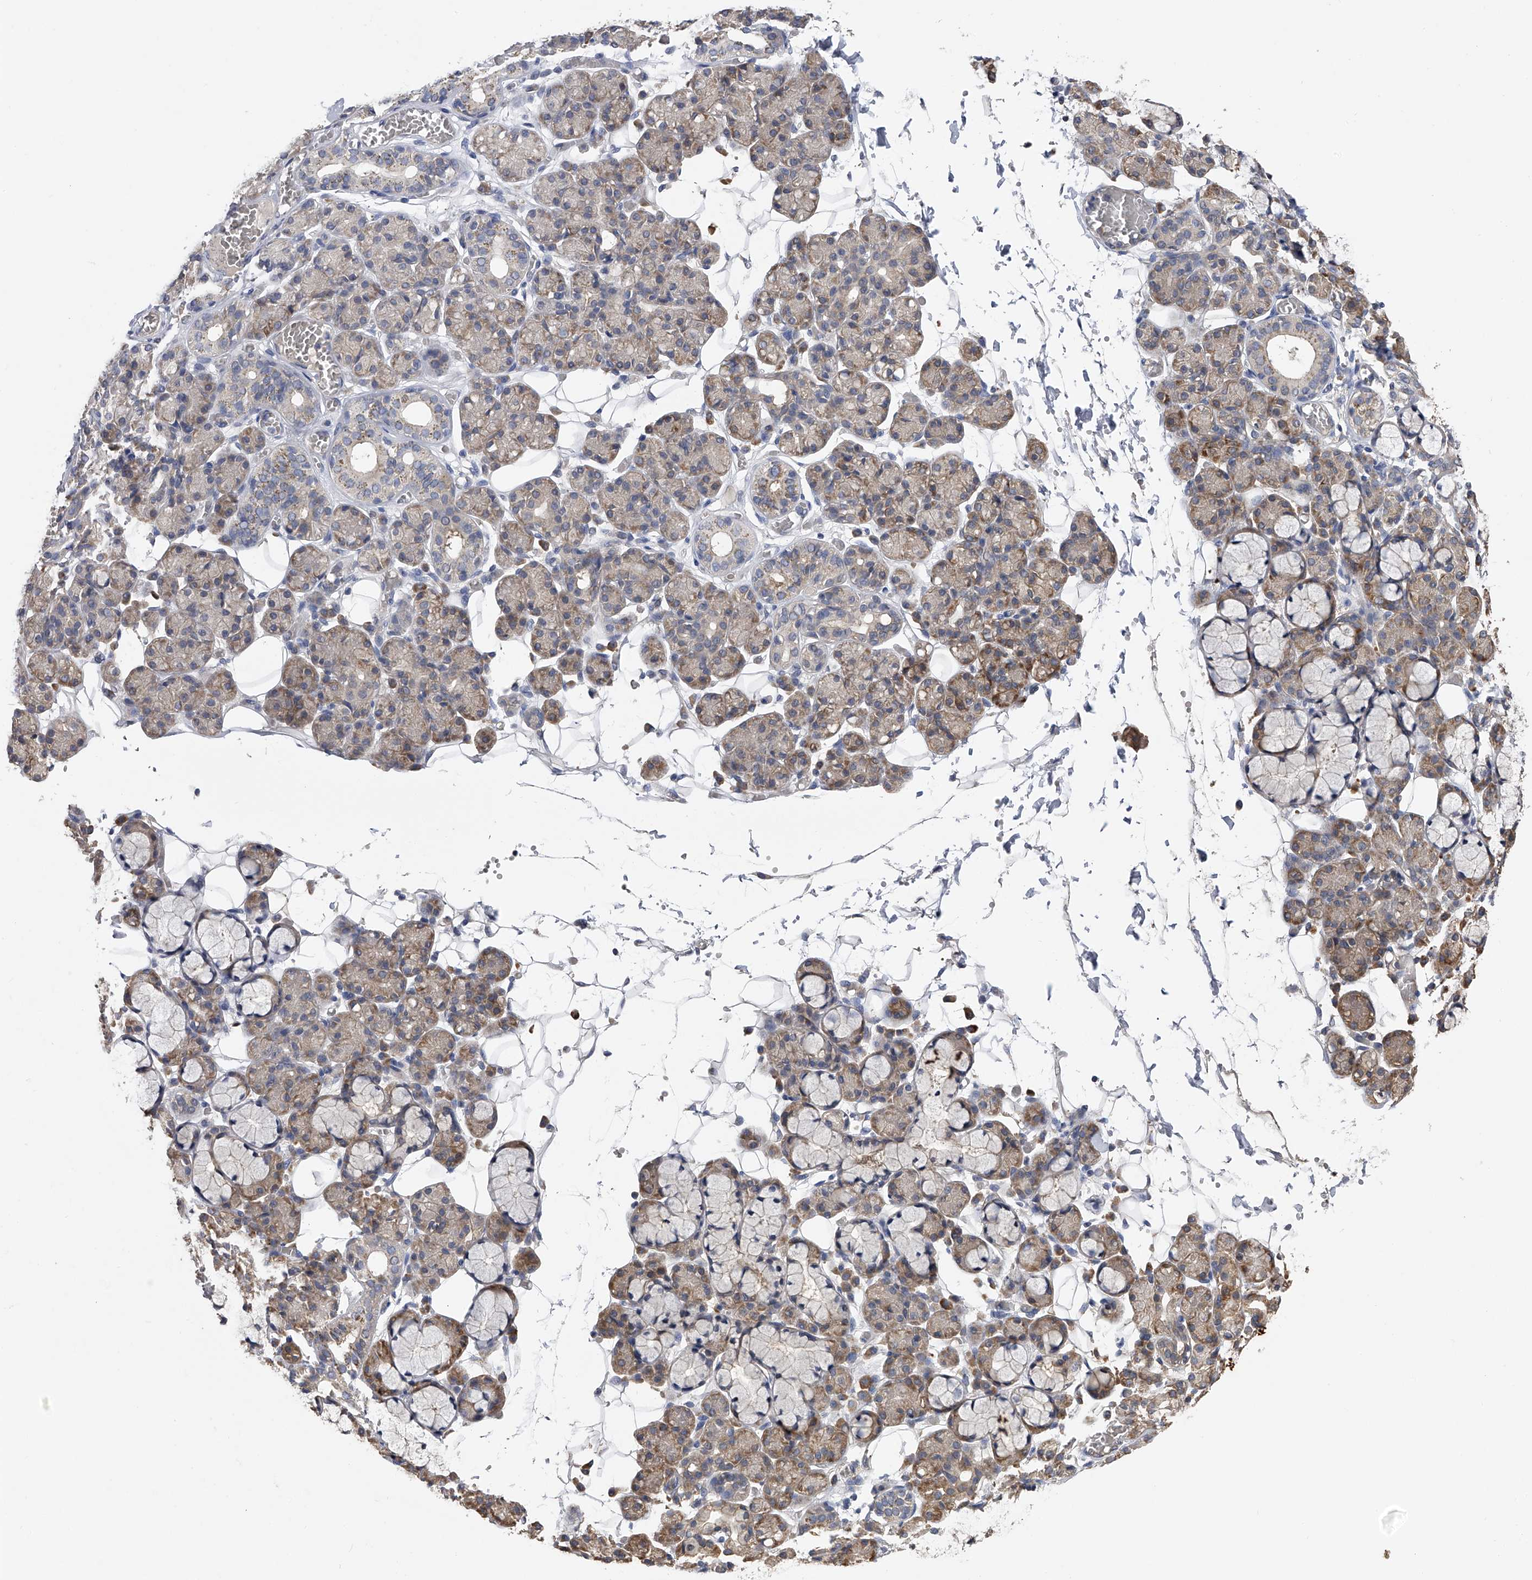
{"staining": {"intensity": "weak", "quantity": "<25%", "location": "cytoplasmic/membranous"}, "tissue": "salivary gland", "cell_type": "Glandular cells", "image_type": "normal", "snomed": [{"axis": "morphology", "description": "Normal tissue, NOS"}, {"axis": "topography", "description": "Salivary gland"}], "caption": "Salivary gland stained for a protein using immunohistochemistry displays no positivity glandular cells.", "gene": "CFAP298", "patient": {"sex": "male", "age": 63}}